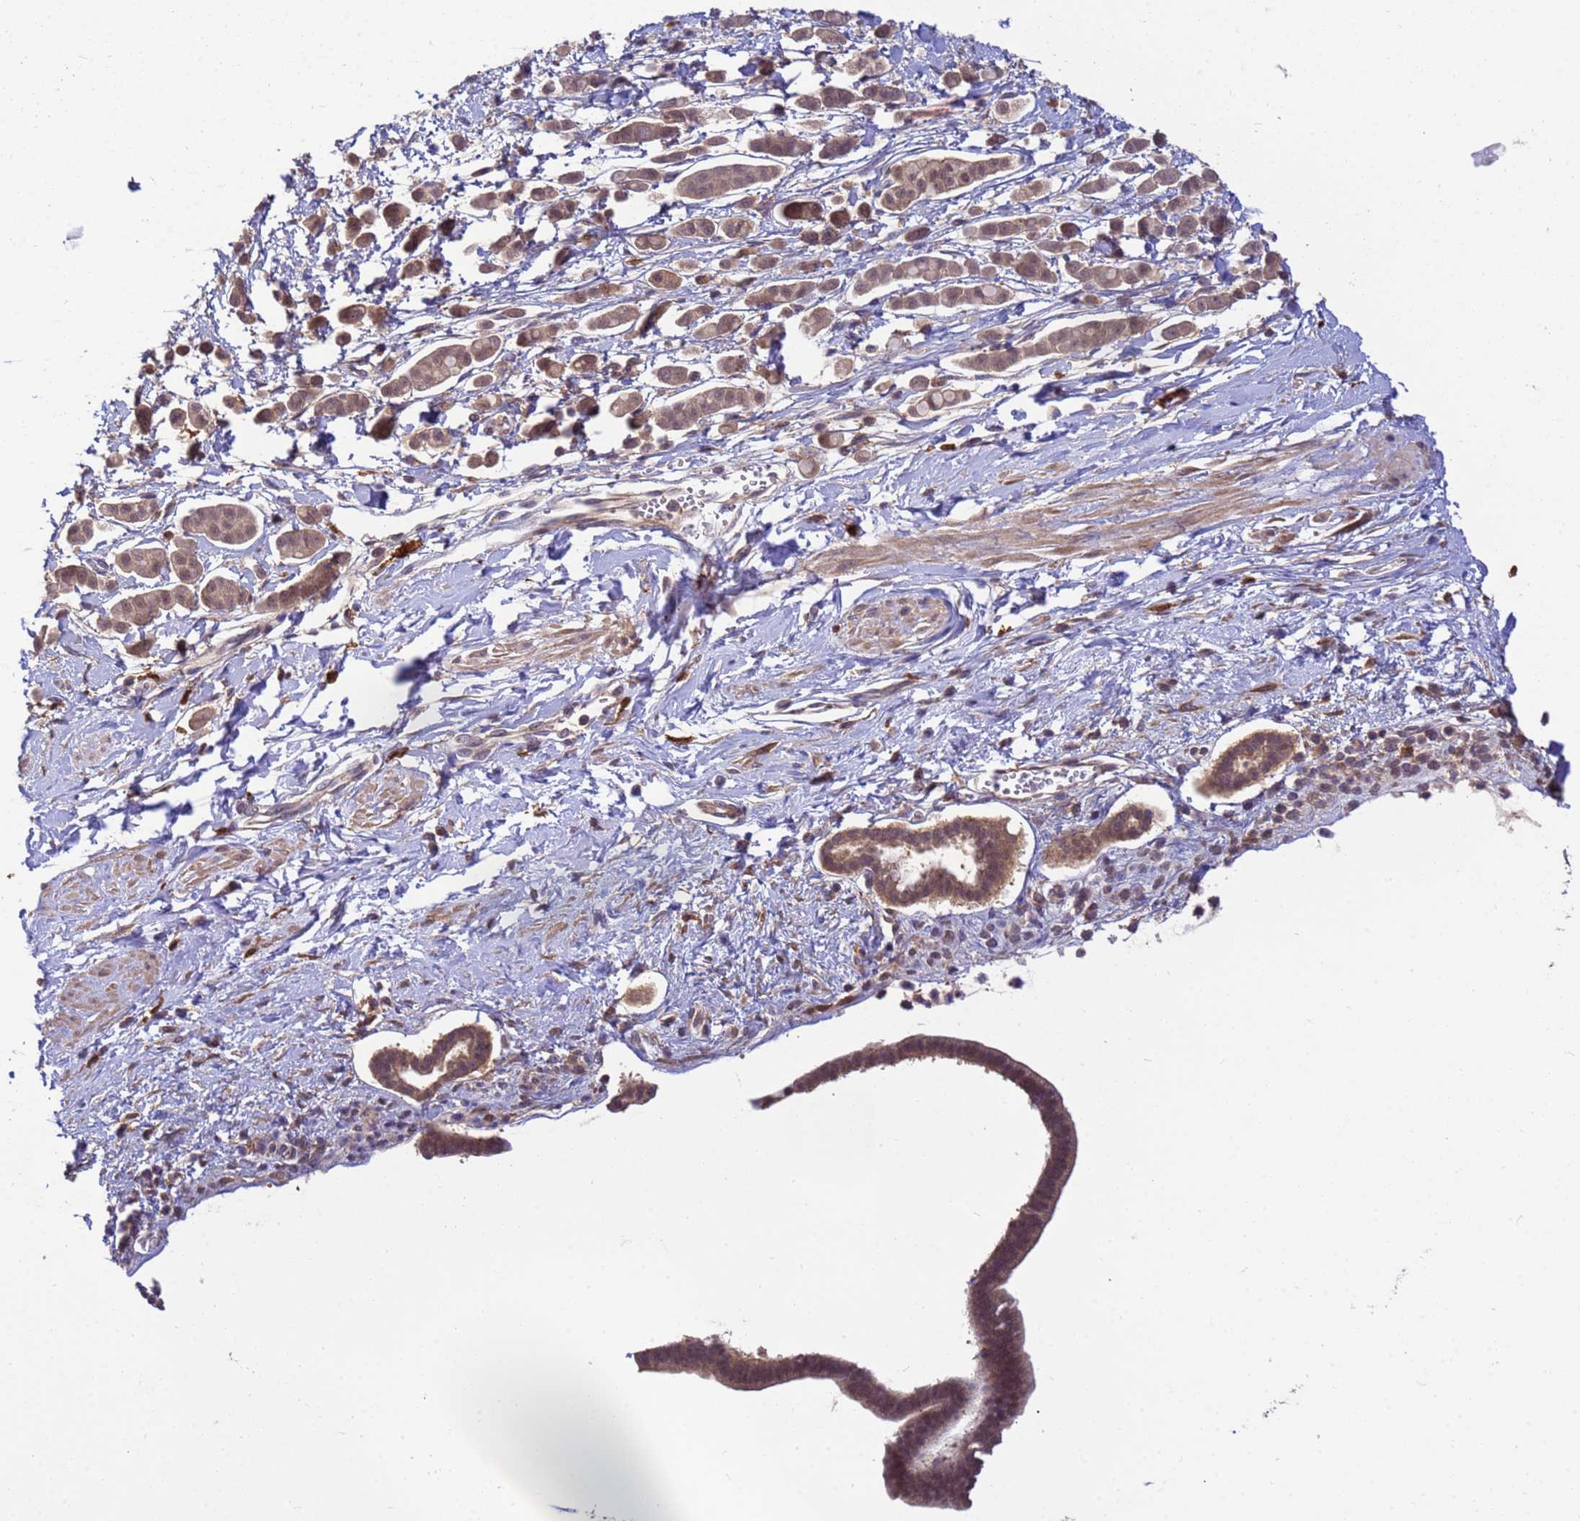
{"staining": {"intensity": "weak", "quantity": ">75%", "location": "cytoplasmic/membranous,nuclear"}, "tissue": "pancreatic cancer", "cell_type": "Tumor cells", "image_type": "cancer", "snomed": [{"axis": "morphology", "description": "Normal tissue, NOS"}, {"axis": "morphology", "description": "Adenocarcinoma, NOS"}, {"axis": "topography", "description": "Pancreas"}], "caption": "Human pancreatic cancer (adenocarcinoma) stained for a protein (brown) reveals weak cytoplasmic/membranous and nuclear positive positivity in approximately >75% of tumor cells.", "gene": "NPEPPS", "patient": {"sex": "female", "age": 64}}